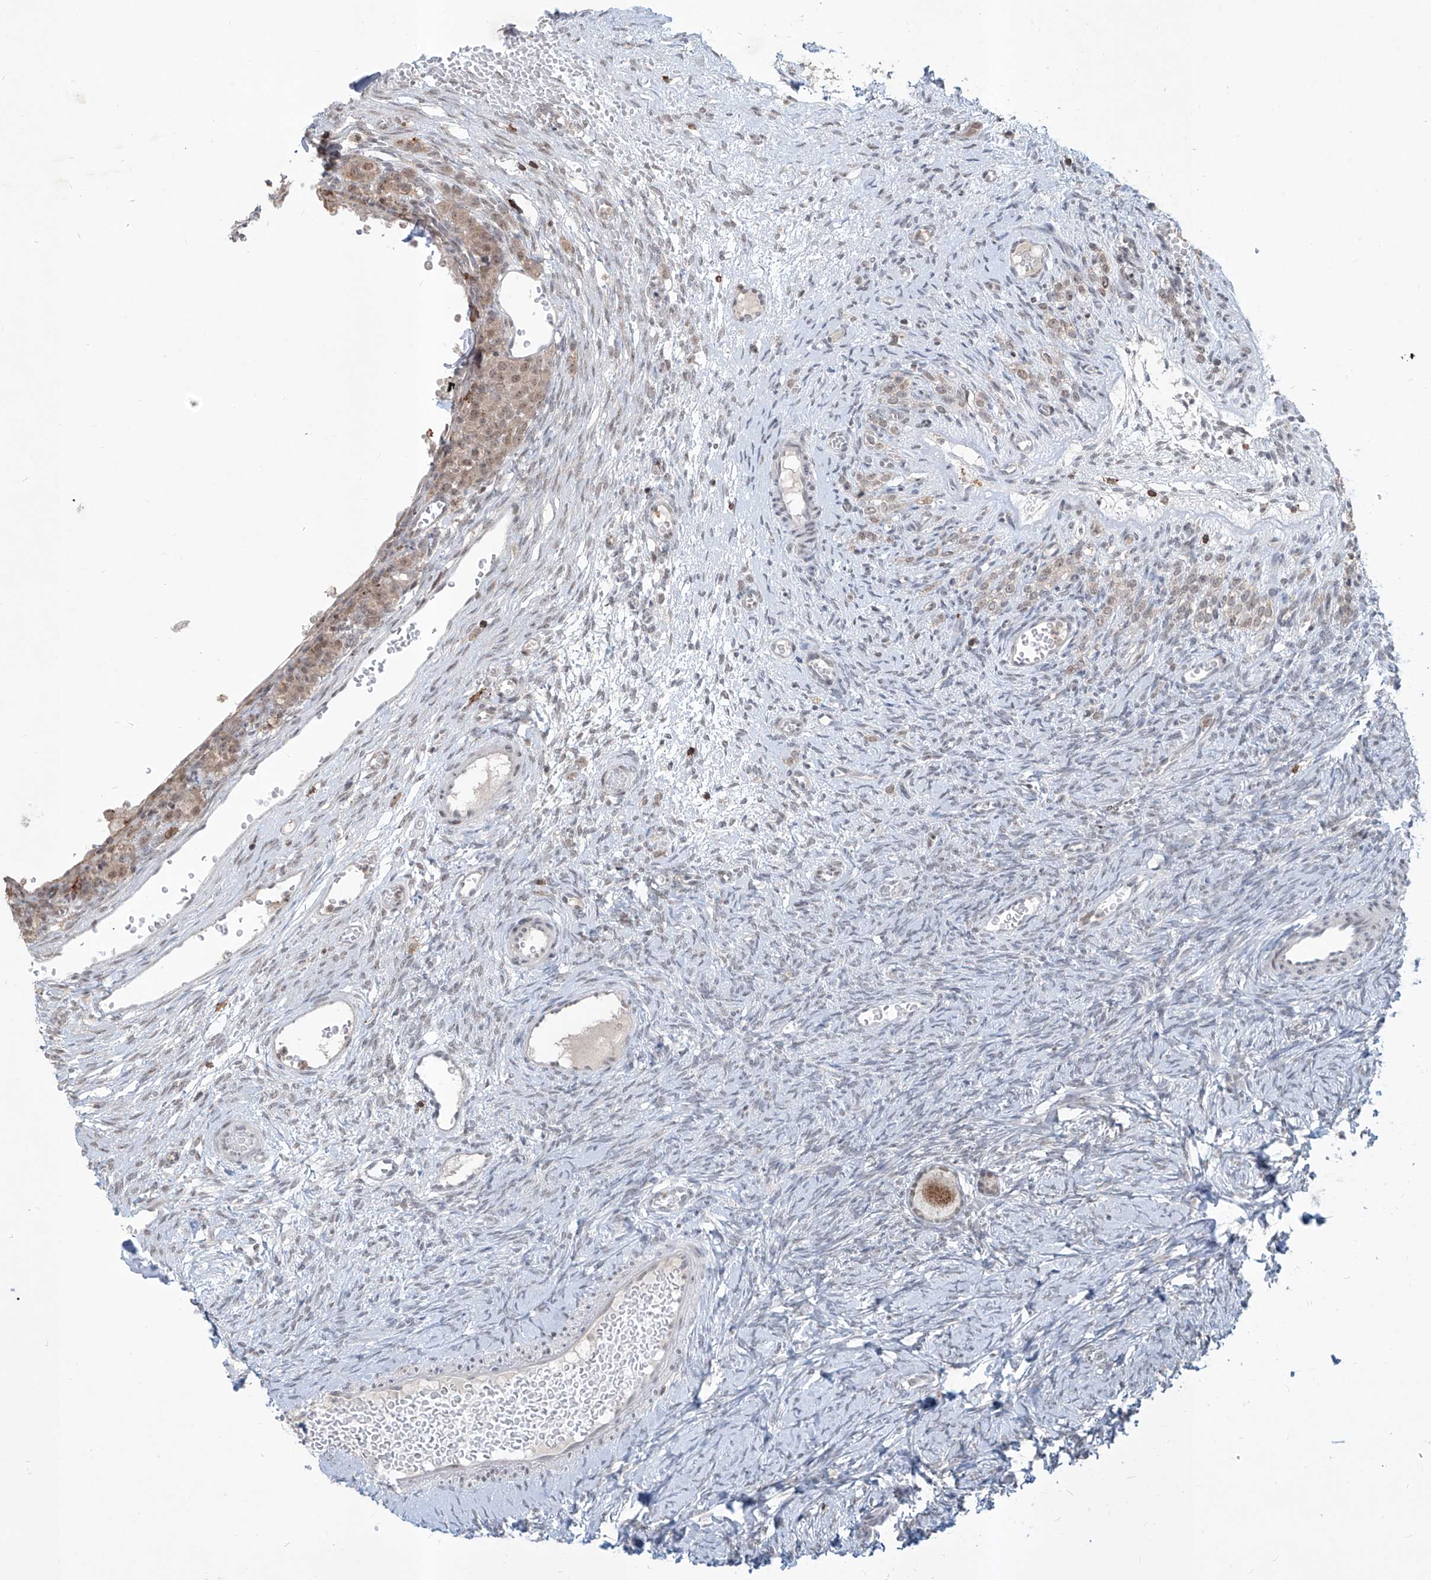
{"staining": {"intensity": "moderate", "quantity": ">75%", "location": "cytoplasmic/membranous,nuclear"}, "tissue": "ovary", "cell_type": "Follicle cells", "image_type": "normal", "snomed": [{"axis": "morphology", "description": "Adenocarcinoma, NOS"}, {"axis": "topography", "description": "Endometrium"}], "caption": "Ovary stained for a protein reveals moderate cytoplasmic/membranous,nuclear positivity in follicle cells. The protein of interest is stained brown, and the nuclei are stained in blue (DAB IHC with brightfield microscopy, high magnification).", "gene": "ZBTB48", "patient": {"sex": "female", "age": 32}}